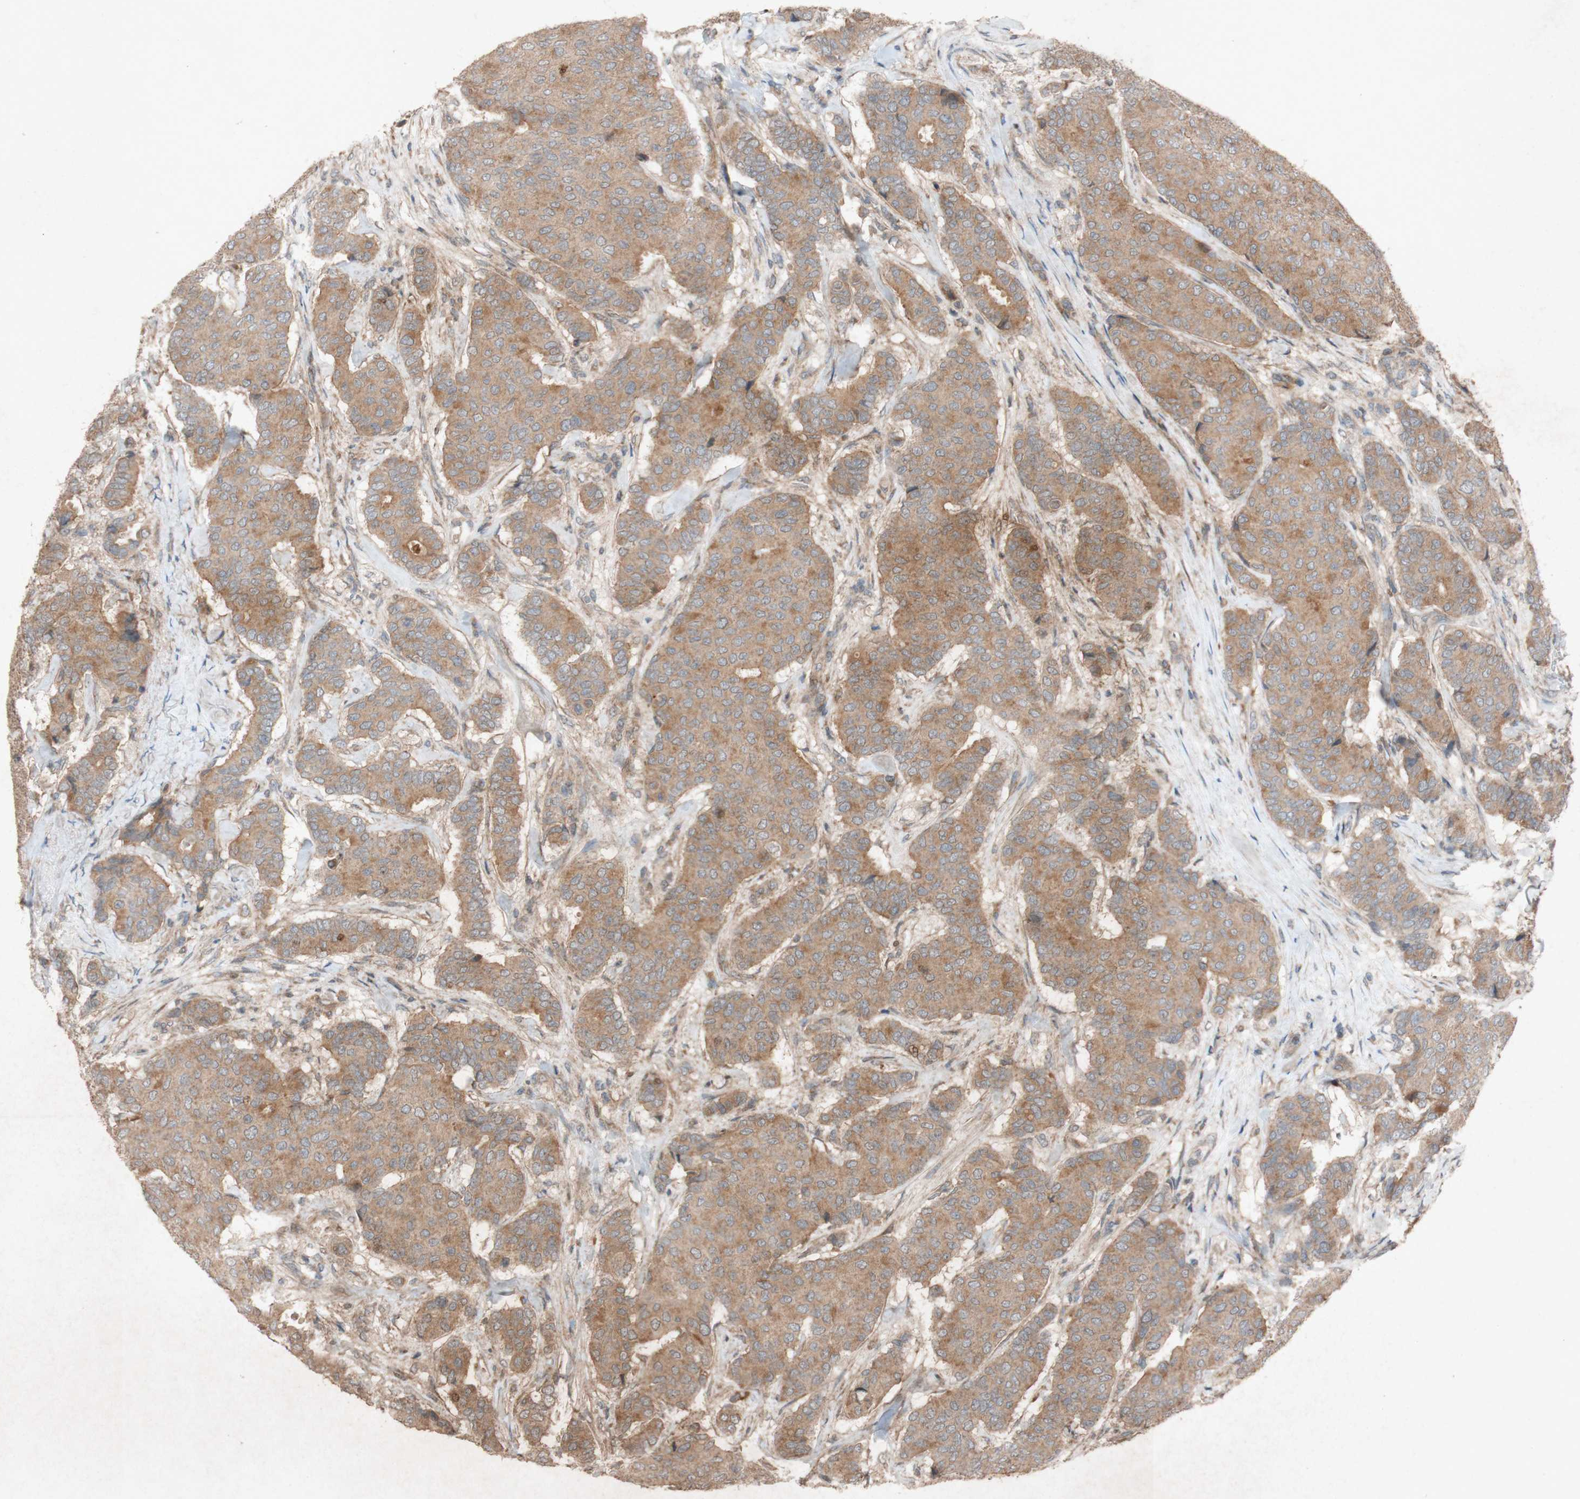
{"staining": {"intensity": "moderate", "quantity": ">75%", "location": "cytoplasmic/membranous"}, "tissue": "breast cancer", "cell_type": "Tumor cells", "image_type": "cancer", "snomed": [{"axis": "morphology", "description": "Duct carcinoma"}, {"axis": "topography", "description": "Breast"}], "caption": "There is medium levels of moderate cytoplasmic/membranous positivity in tumor cells of breast intraductal carcinoma, as demonstrated by immunohistochemical staining (brown color).", "gene": "ATP6V1F", "patient": {"sex": "female", "age": 75}}